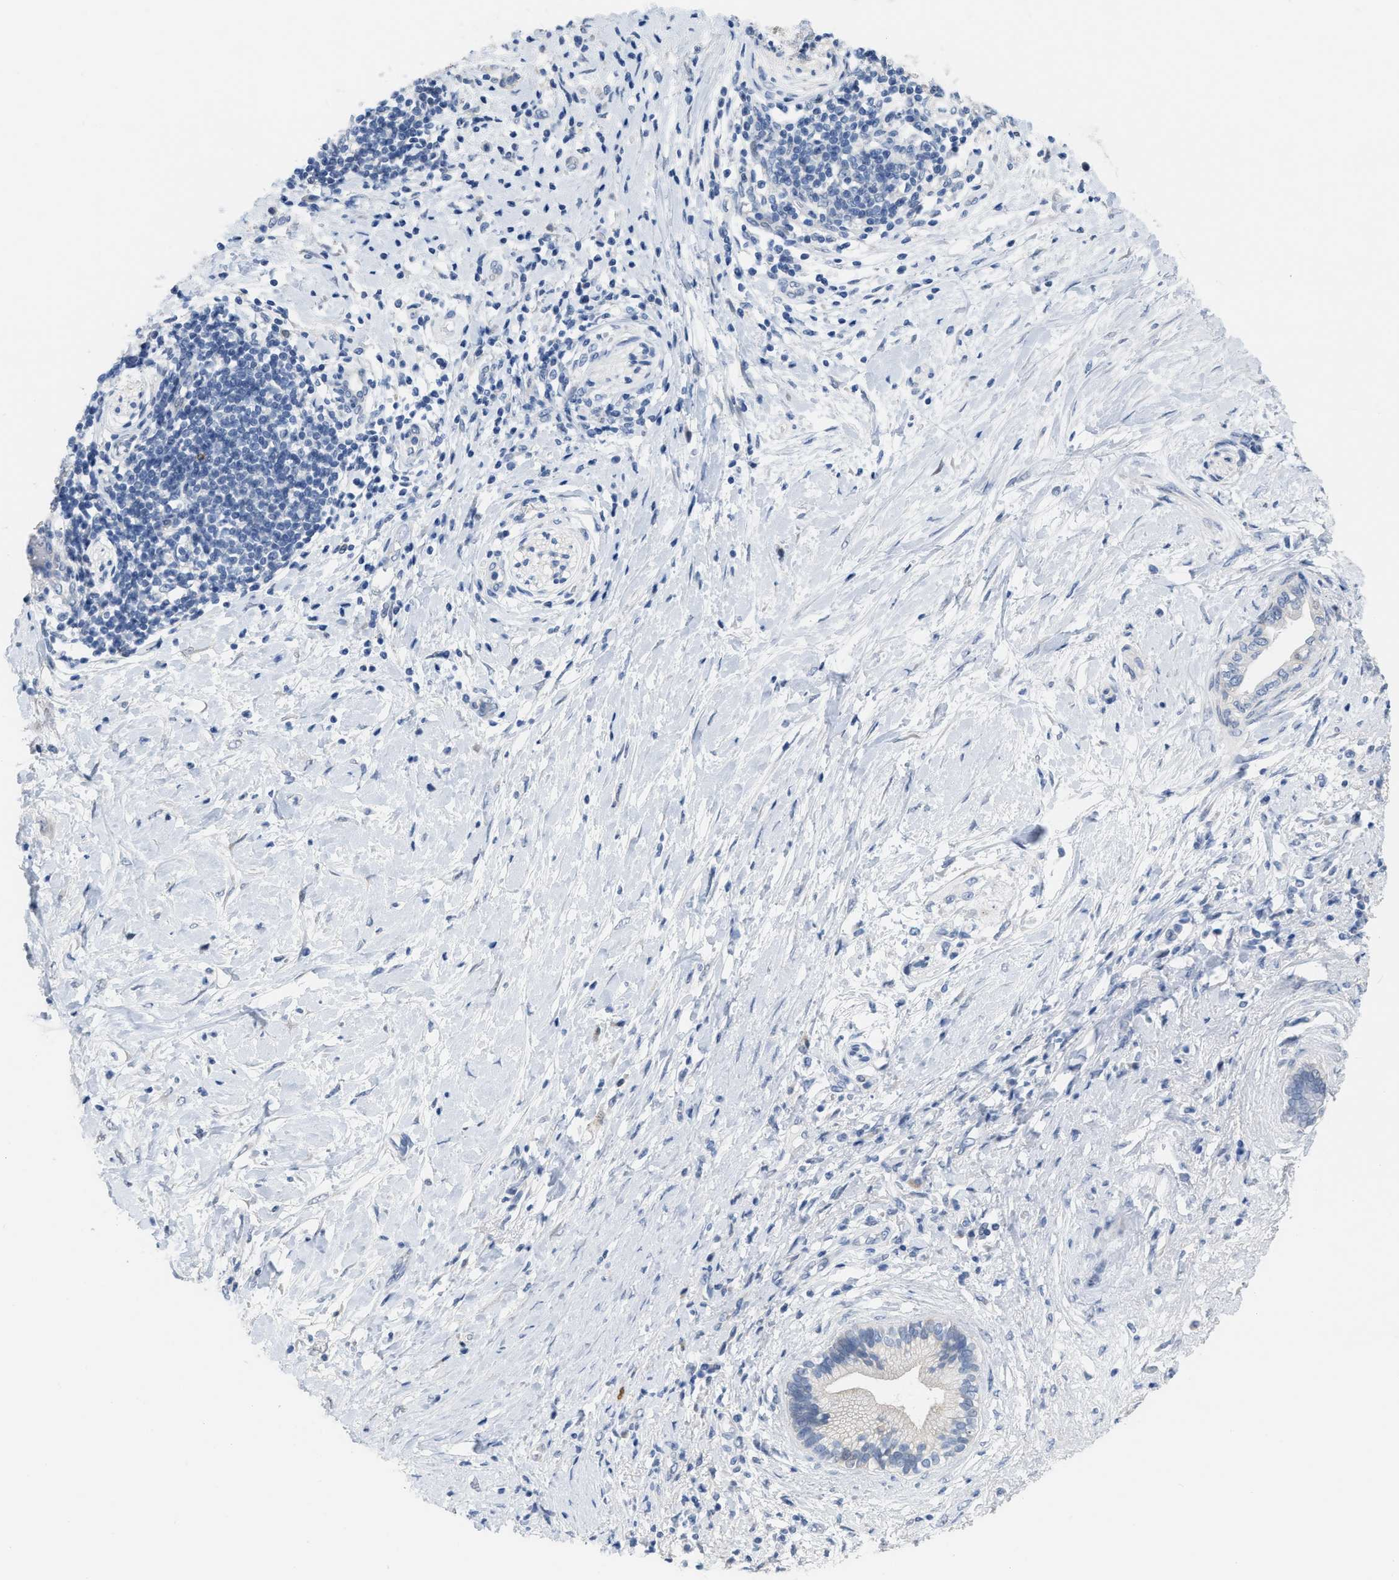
{"staining": {"intensity": "negative", "quantity": "none", "location": "none"}, "tissue": "pancreatic cancer", "cell_type": "Tumor cells", "image_type": "cancer", "snomed": [{"axis": "morphology", "description": "Adenocarcinoma, NOS"}, {"axis": "topography", "description": "Pancreas"}], "caption": "Micrograph shows no protein positivity in tumor cells of pancreatic cancer (adenocarcinoma) tissue.", "gene": "CRYM", "patient": {"sex": "female", "age": 60}}